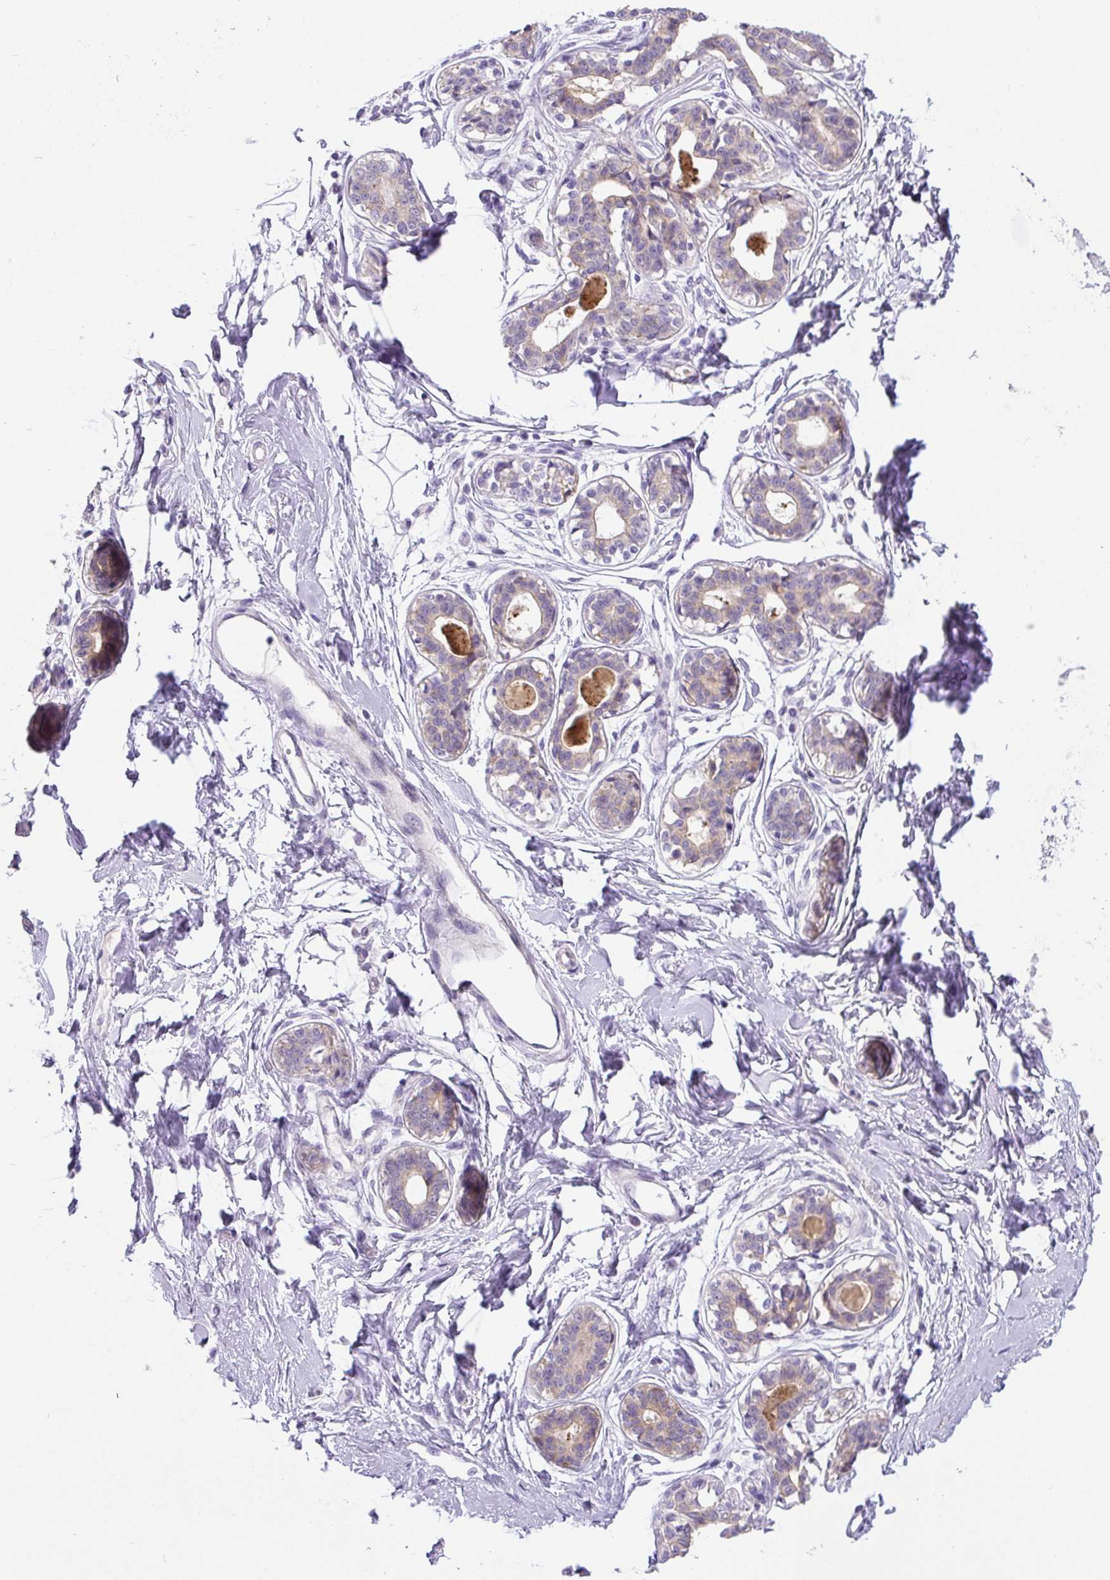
{"staining": {"intensity": "negative", "quantity": "none", "location": "none"}, "tissue": "breast", "cell_type": "Adipocytes", "image_type": "normal", "snomed": [{"axis": "morphology", "description": "Normal tissue, NOS"}, {"axis": "topography", "description": "Breast"}], "caption": "DAB (3,3'-diaminobenzidine) immunohistochemical staining of normal breast reveals no significant expression in adipocytes.", "gene": "ADAMTS19", "patient": {"sex": "female", "age": 45}}